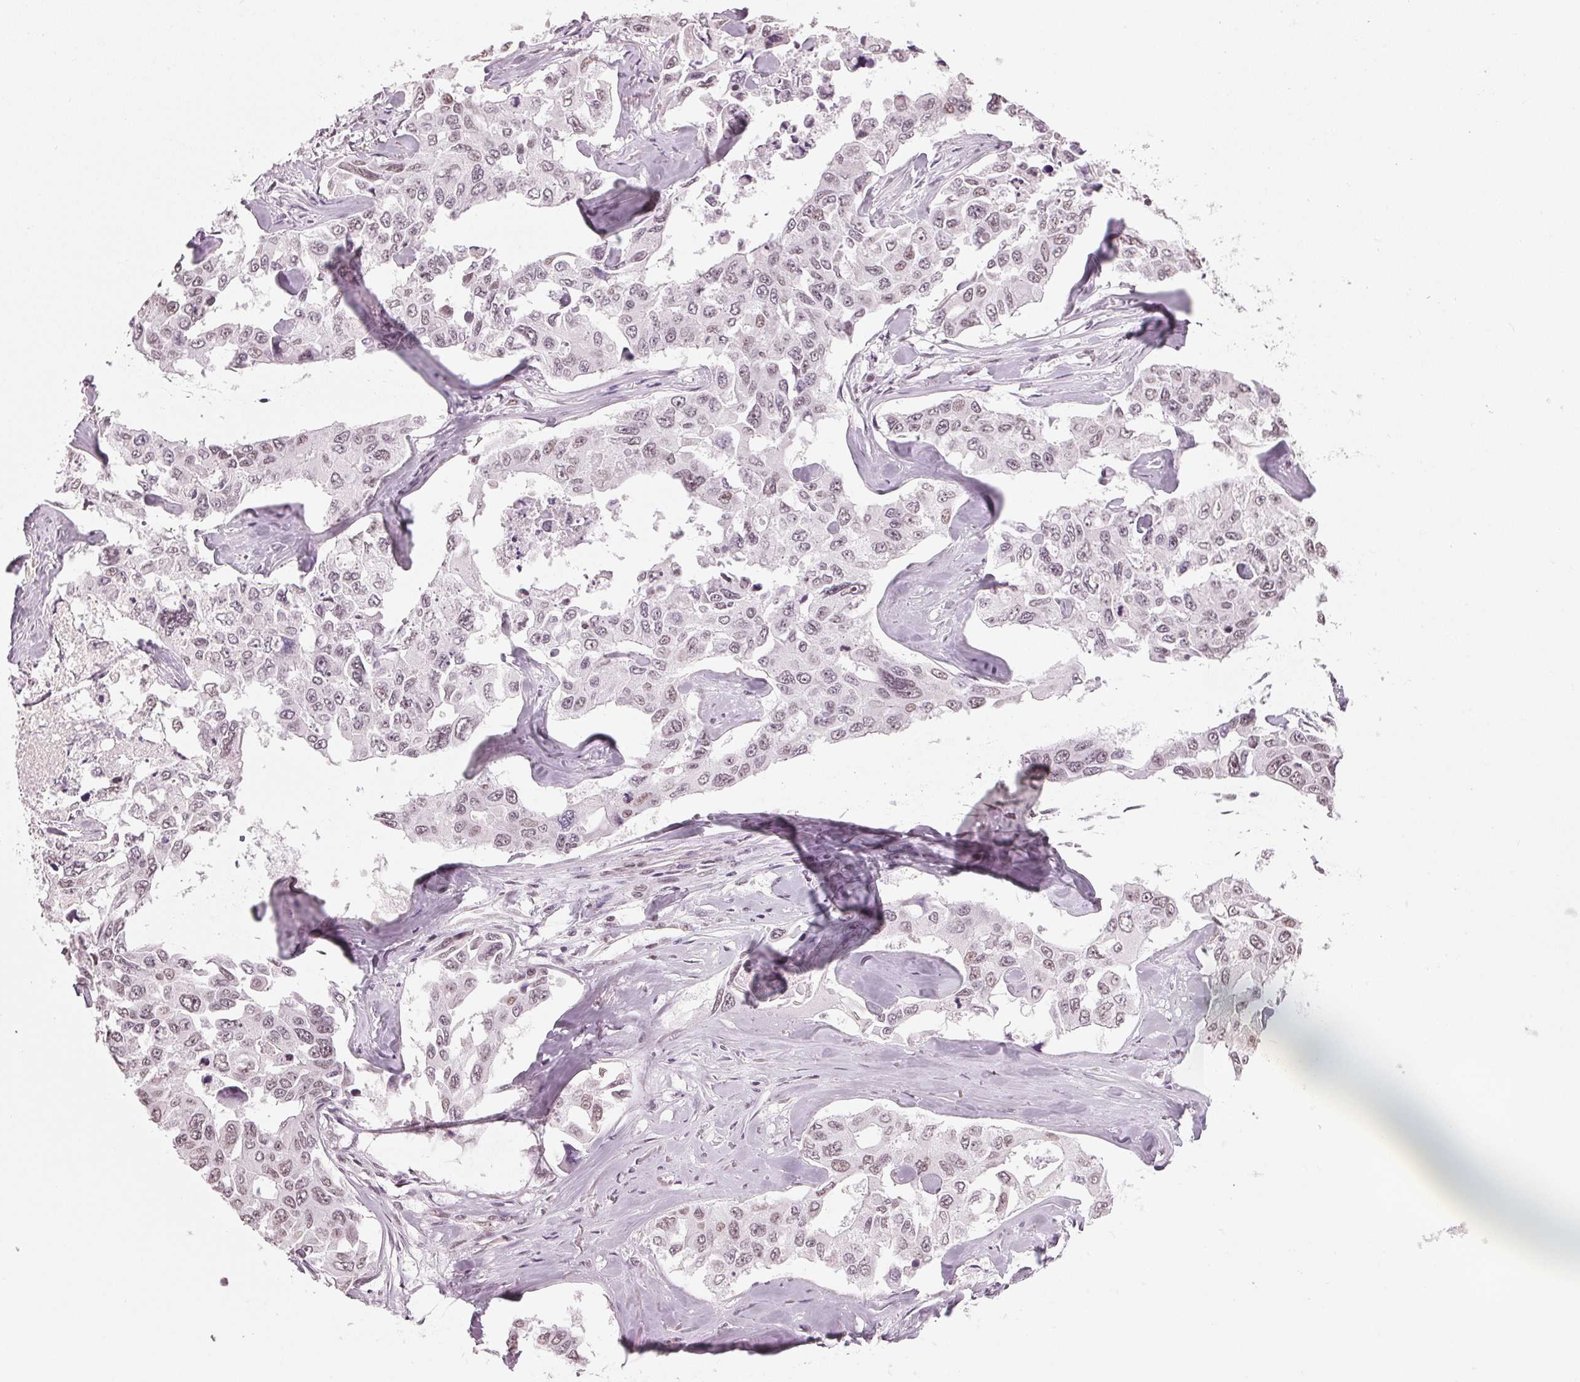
{"staining": {"intensity": "weak", "quantity": "<25%", "location": "nuclear"}, "tissue": "lung cancer", "cell_type": "Tumor cells", "image_type": "cancer", "snomed": [{"axis": "morphology", "description": "Adenocarcinoma, NOS"}, {"axis": "topography", "description": "Lung"}], "caption": "There is no significant positivity in tumor cells of lung cancer (adenocarcinoma).", "gene": "DNAJC6", "patient": {"sex": "male", "age": 64}}